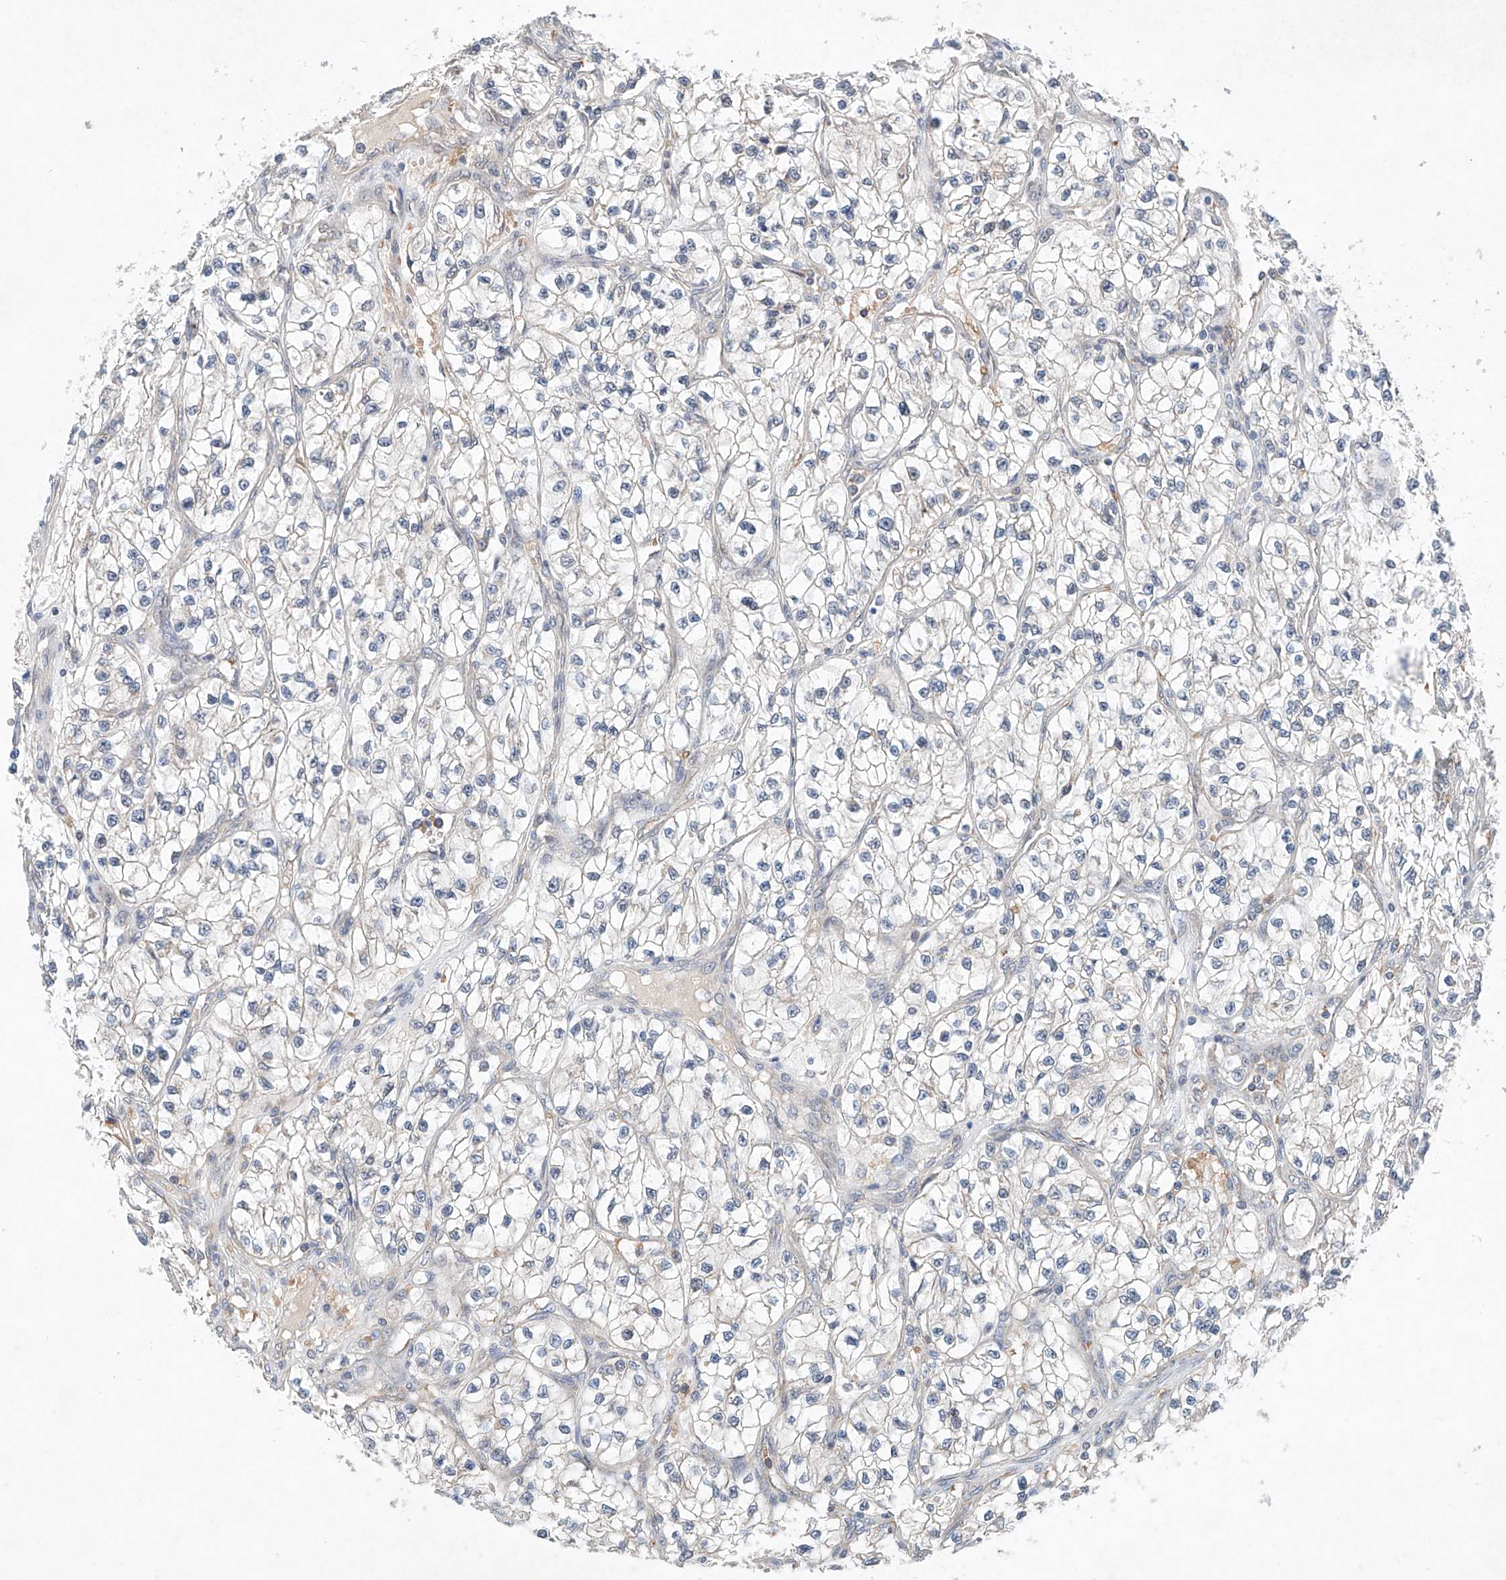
{"staining": {"intensity": "negative", "quantity": "none", "location": "none"}, "tissue": "renal cancer", "cell_type": "Tumor cells", "image_type": "cancer", "snomed": [{"axis": "morphology", "description": "Adenocarcinoma, NOS"}, {"axis": "topography", "description": "Kidney"}], "caption": "Immunohistochemistry (IHC) image of renal adenocarcinoma stained for a protein (brown), which exhibits no staining in tumor cells.", "gene": "FASTK", "patient": {"sex": "female", "age": 57}}